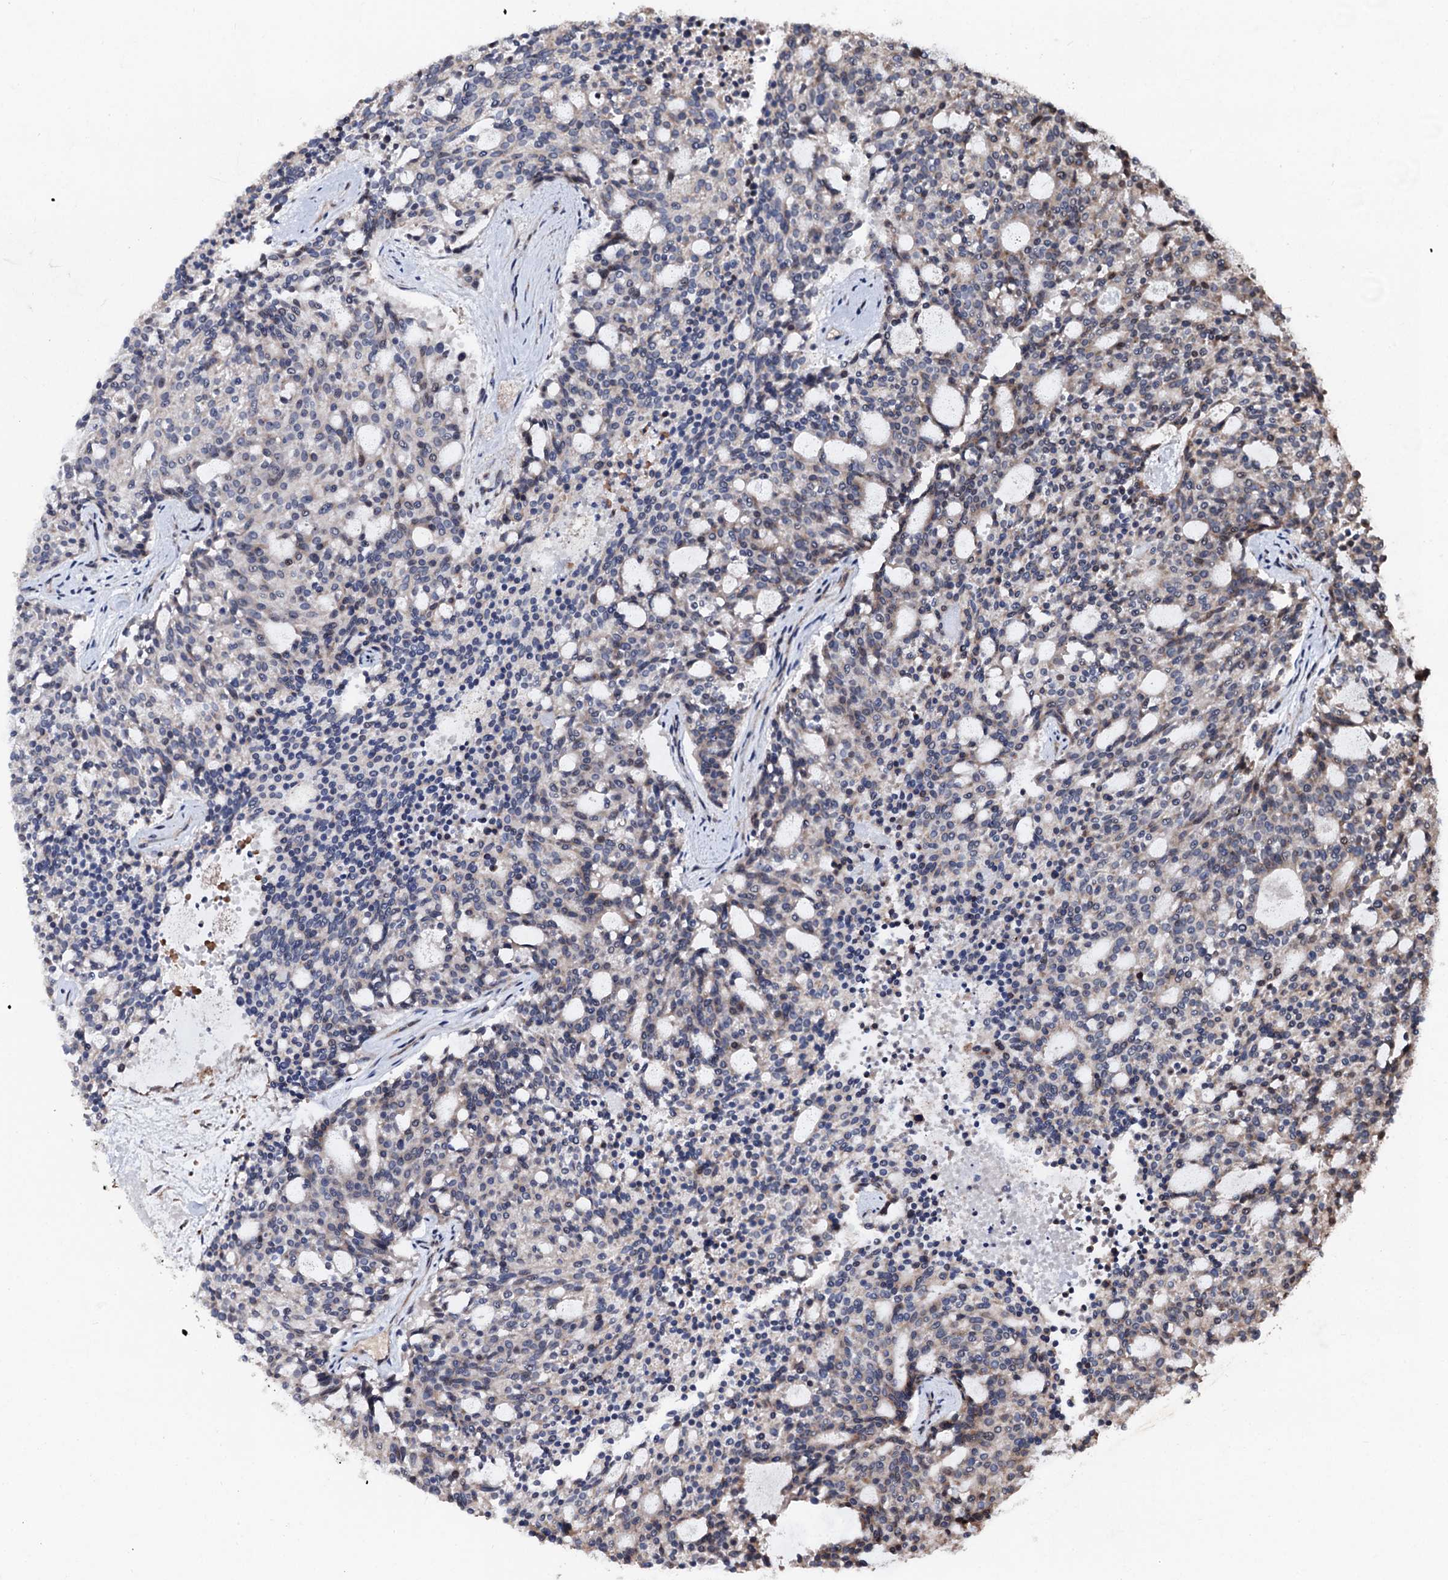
{"staining": {"intensity": "negative", "quantity": "none", "location": "none"}, "tissue": "carcinoid", "cell_type": "Tumor cells", "image_type": "cancer", "snomed": [{"axis": "morphology", "description": "Carcinoid, malignant, NOS"}, {"axis": "topography", "description": "Pancreas"}], "caption": "Tumor cells are negative for brown protein staining in malignant carcinoid.", "gene": "SUPT7L", "patient": {"sex": "female", "age": 54}}